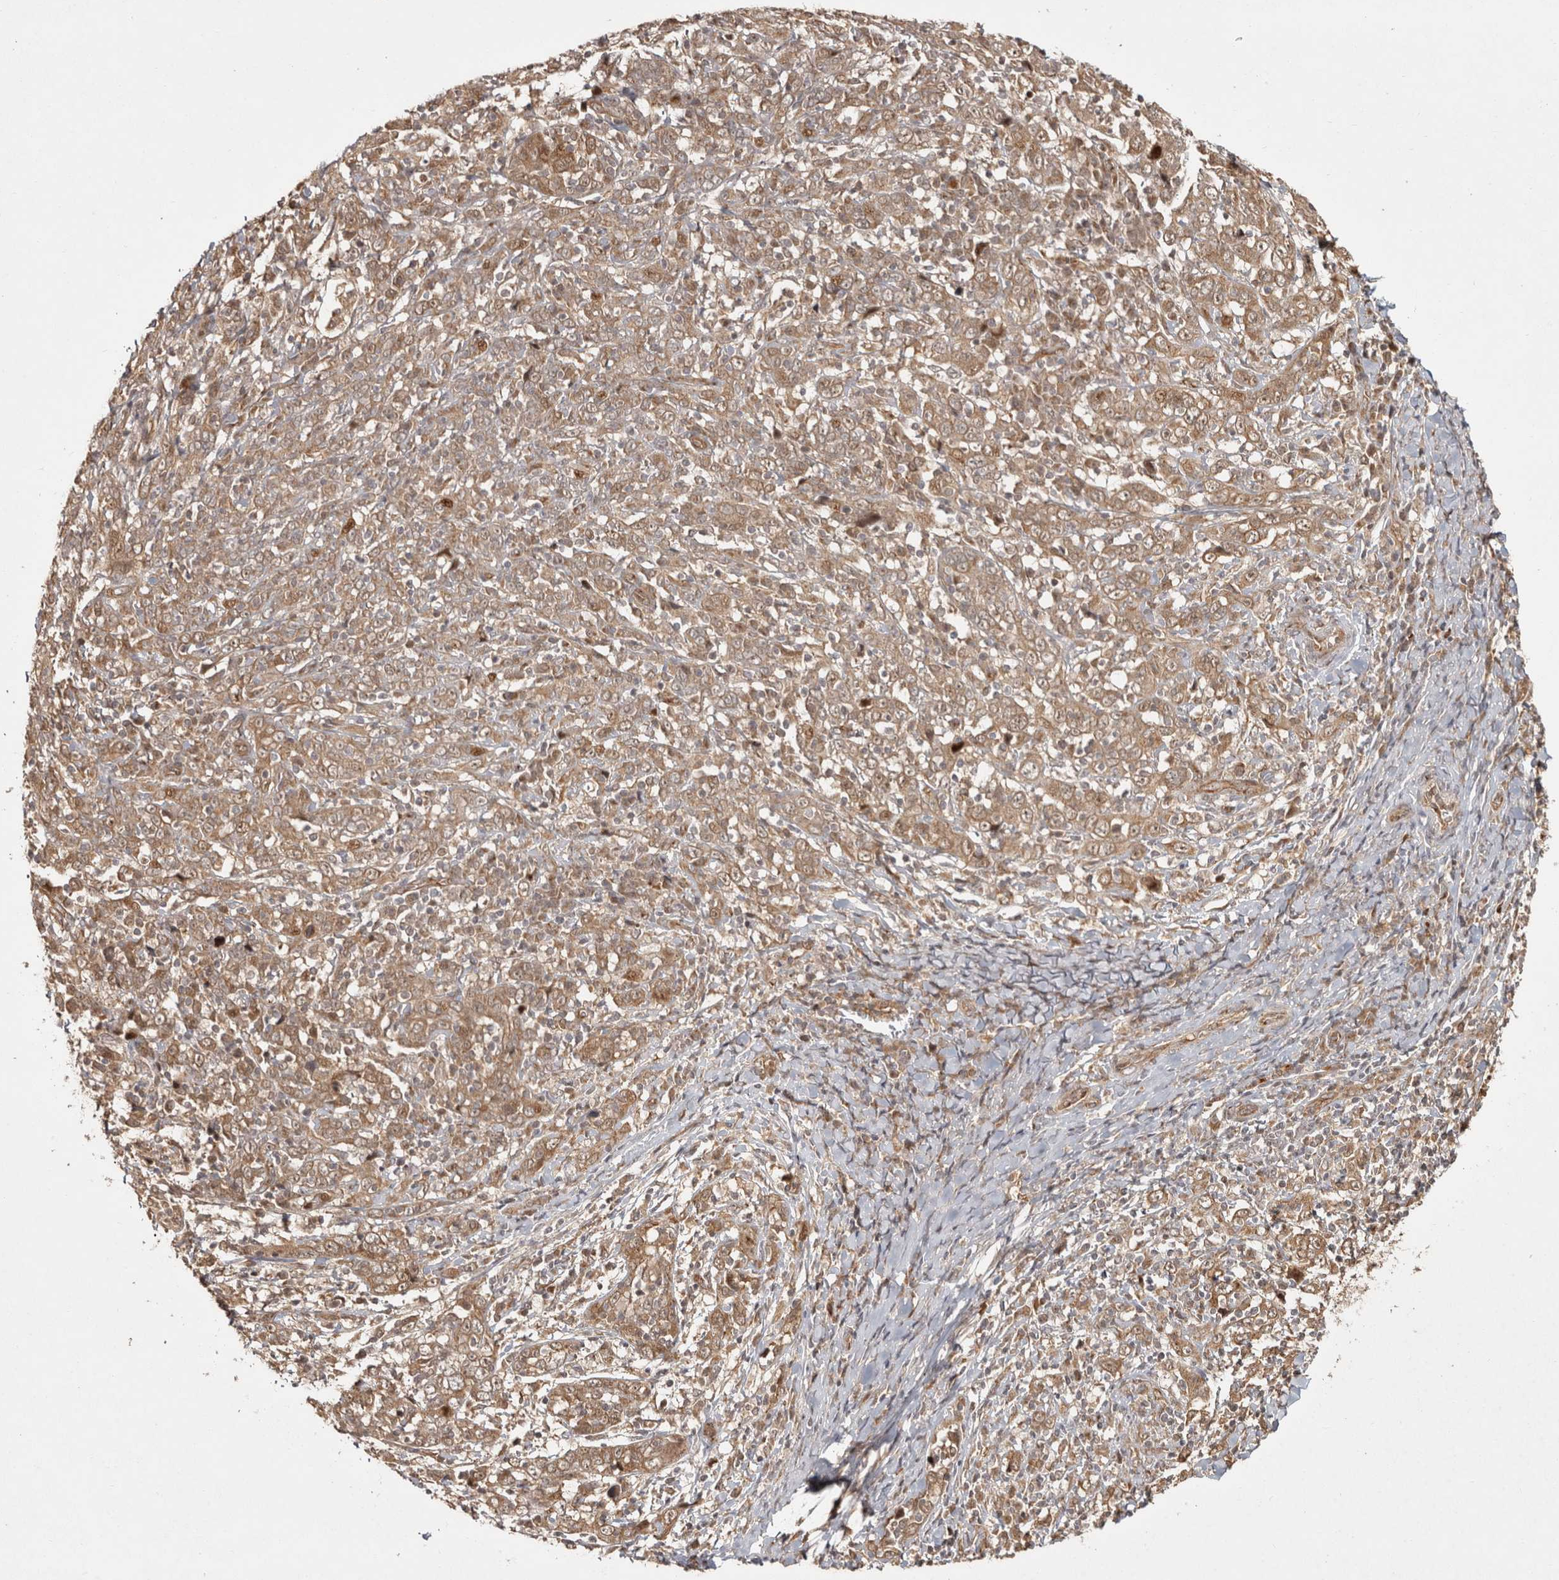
{"staining": {"intensity": "weak", "quantity": ">75%", "location": "cytoplasmic/membranous"}, "tissue": "cervical cancer", "cell_type": "Tumor cells", "image_type": "cancer", "snomed": [{"axis": "morphology", "description": "Squamous cell carcinoma, NOS"}, {"axis": "topography", "description": "Cervix"}], "caption": "Cervical cancer (squamous cell carcinoma) stained with DAB IHC shows low levels of weak cytoplasmic/membranous expression in about >75% of tumor cells.", "gene": "CAMSAP2", "patient": {"sex": "female", "age": 46}}